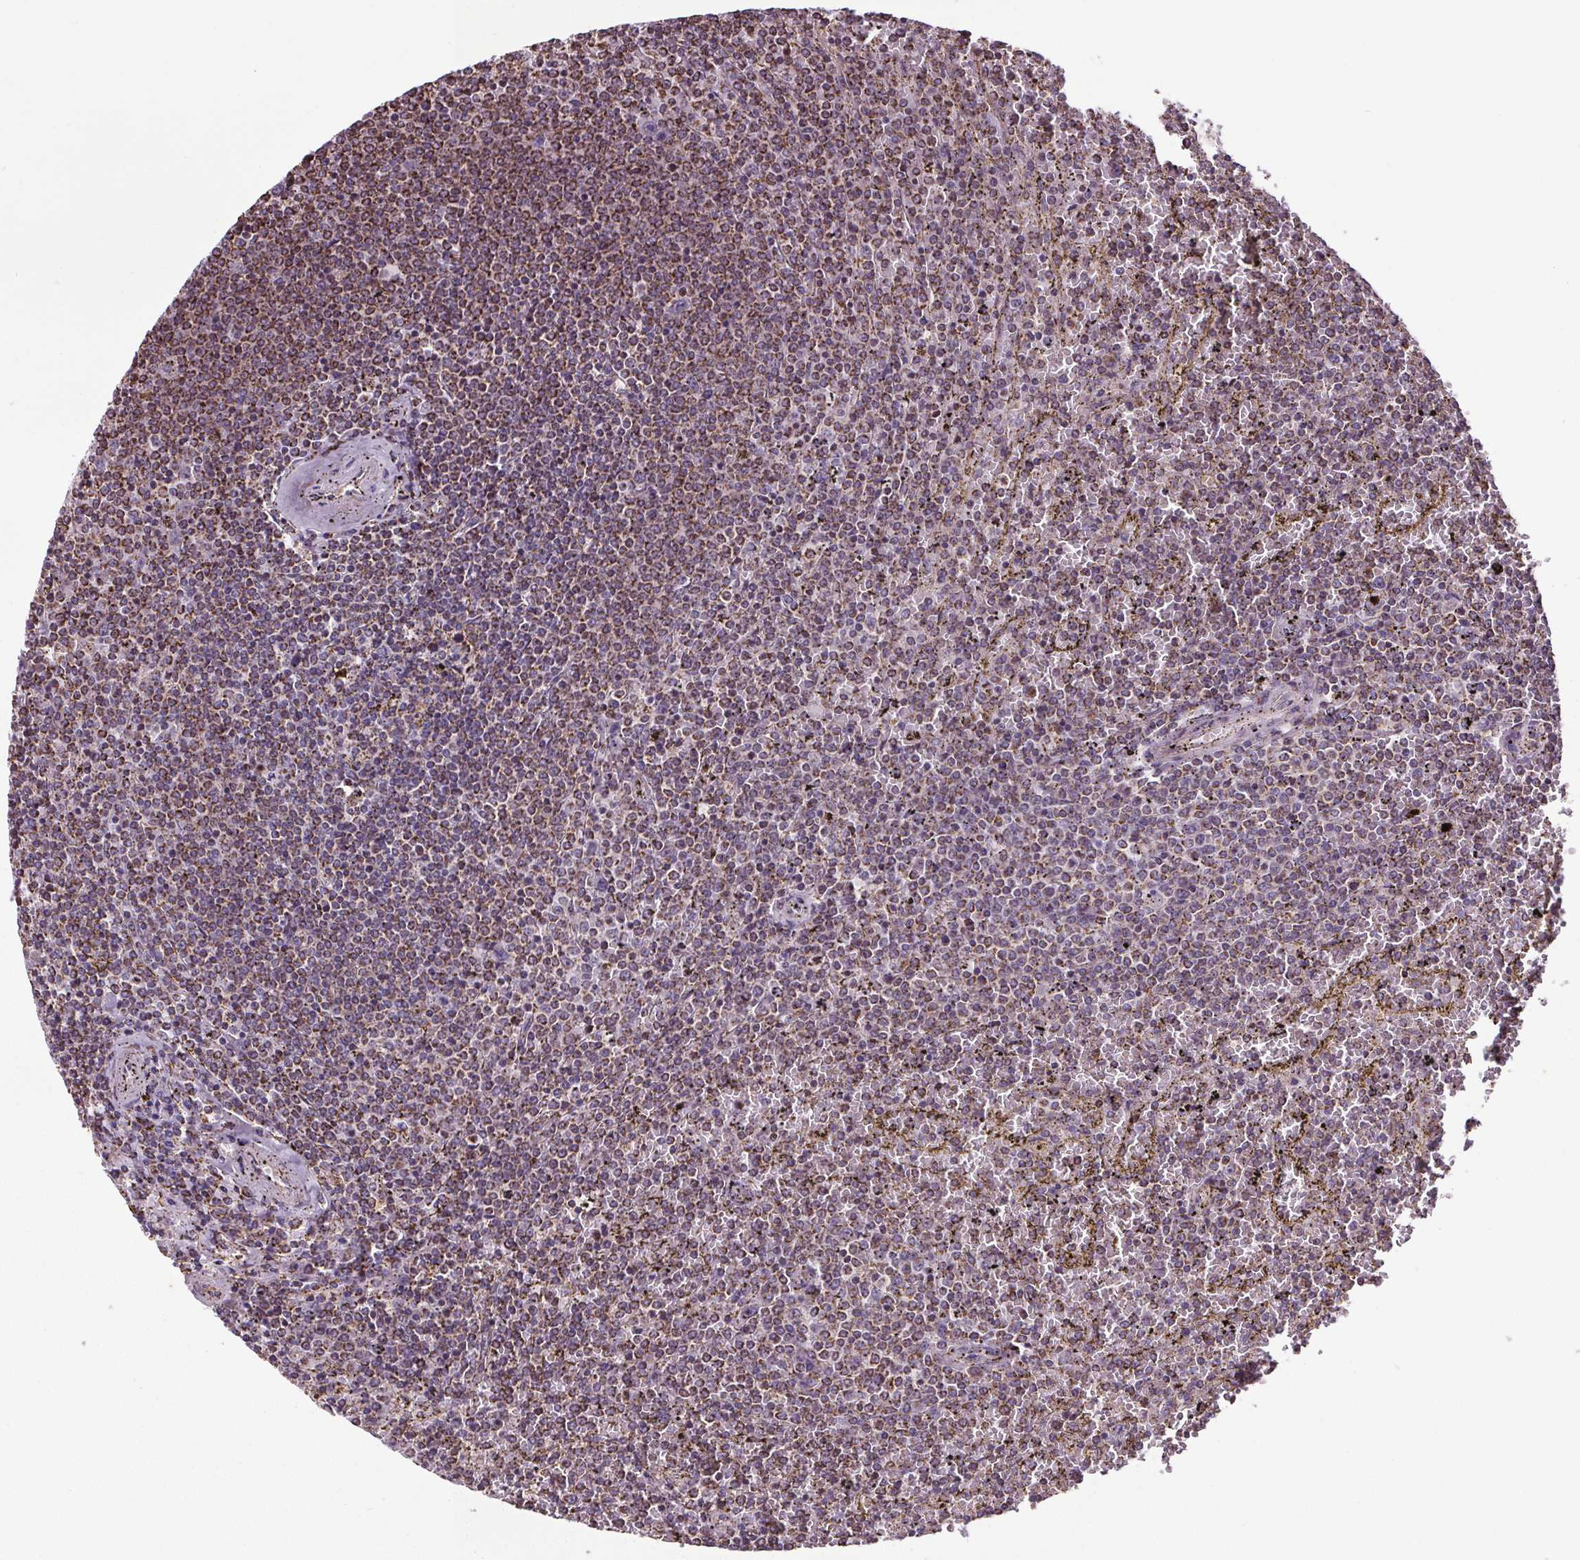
{"staining": {"intensity": "weak", "quantity": "25%-75%", "location": "cytoplasmic/membranous"}, "tissue": "lymphoma", "cell_type": "Tumor cells", "image_type": "cancer", "snomed": [{"axis": "morphology", "description": "Malignant lymphoma, non-Hodgkin's type, Low grade"}, {"axis": "topography", "description": "Spleen"}], "caption": "Immunohistochemical staining of human lymphoma shows low levels of weak cytoplasmic/membranous protein staining in about 25%-75% of tumor cells.", "gene": "ZNF548", "patient": {"sex": "female", "age": 77}}